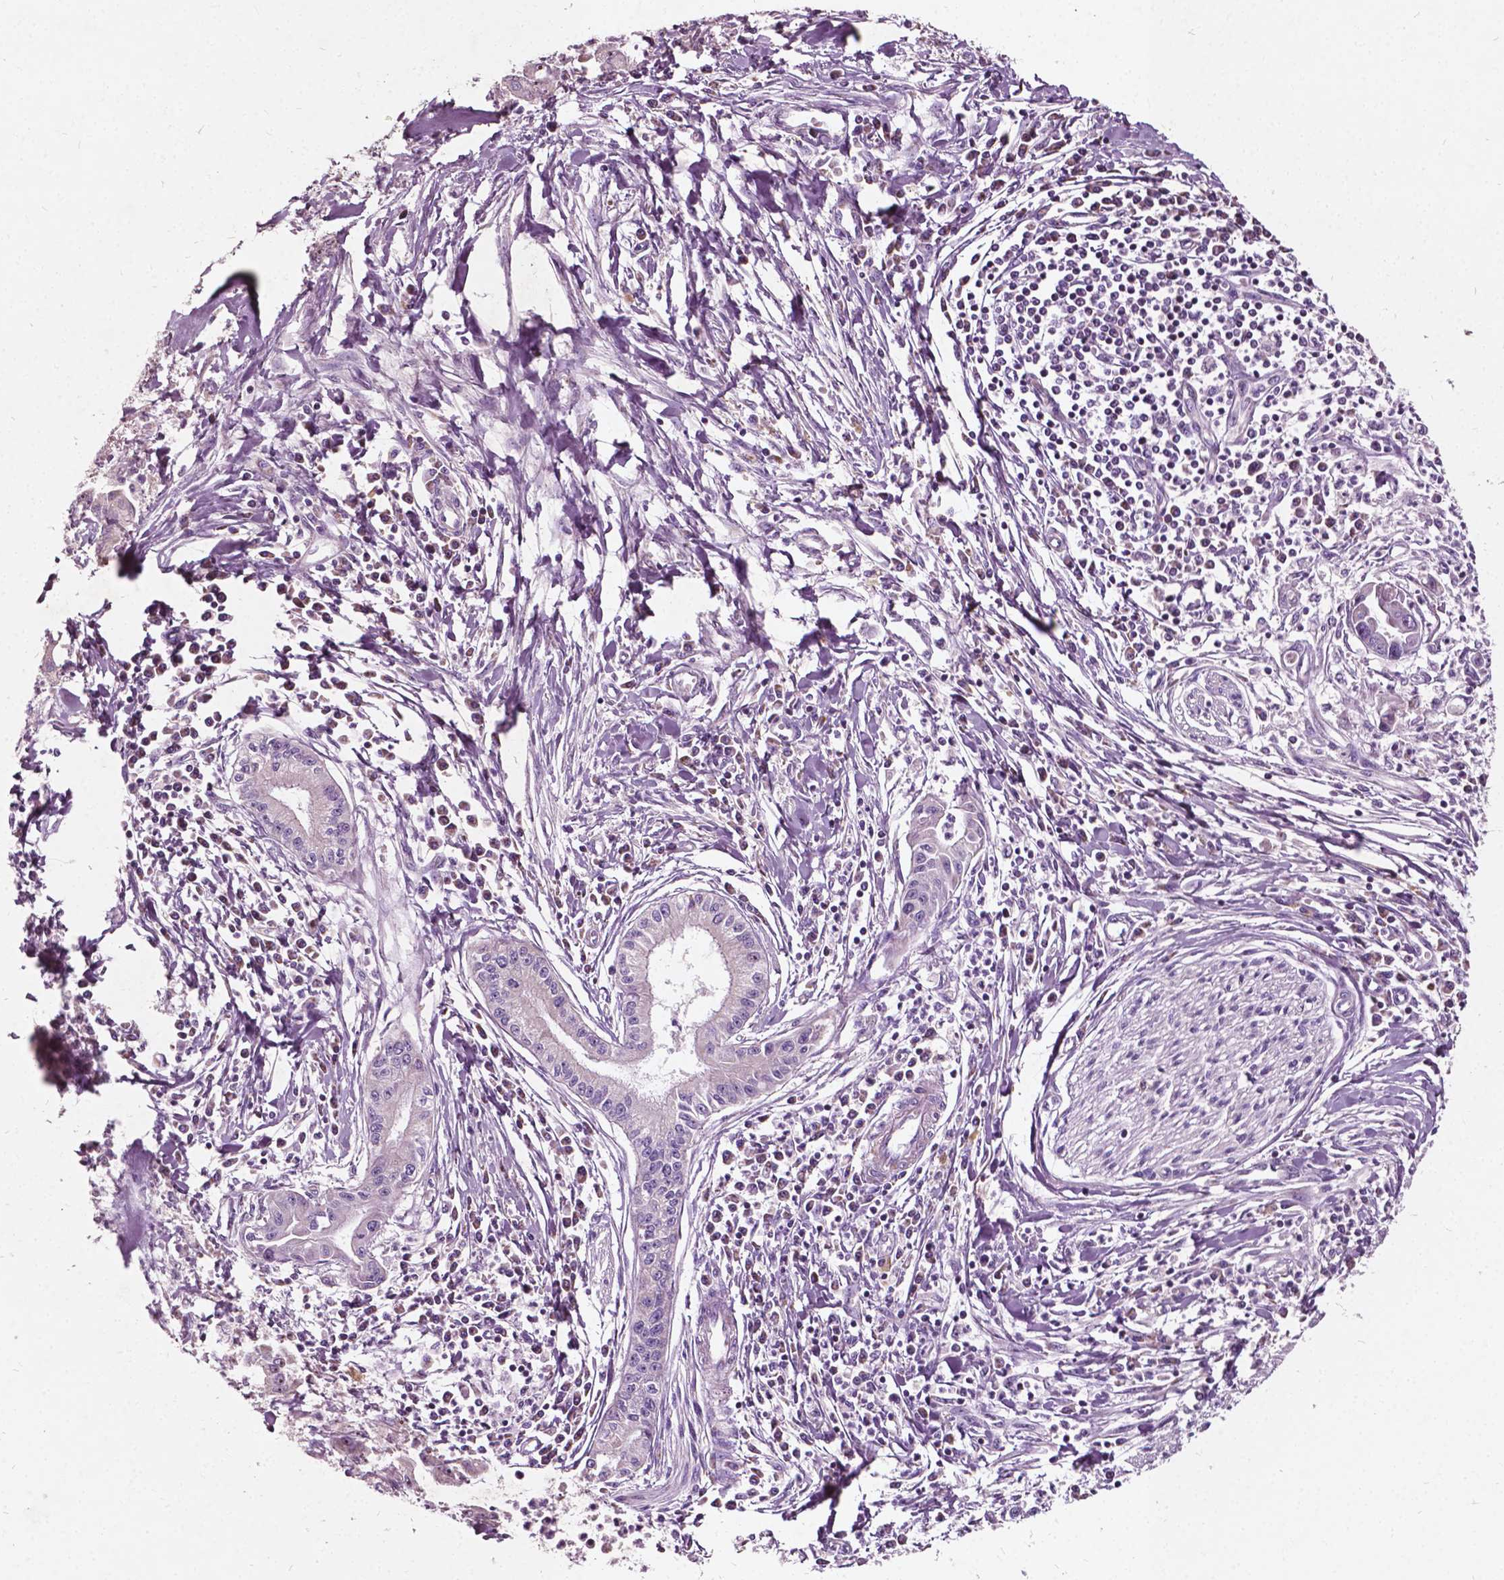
{"staining": {"intensity": "negative", "quantity": "none", "location": "none"}, "tissue": "pancreatic cancer", "cell_type": "Tumor cells", "image_type": "cancer", "snomed": [{"axis": "morphology", "description": "Adenocarcinoma, NOS"}, {"axis": "topography", "description": "Pancreas"}], "caption": "An IHC image of pancreatic cancer is shown. There is no staining in tumor cells of pancreatic cancer.", "gene": "ODF3L2", "patient": {"sex": "male", "age": 72}}